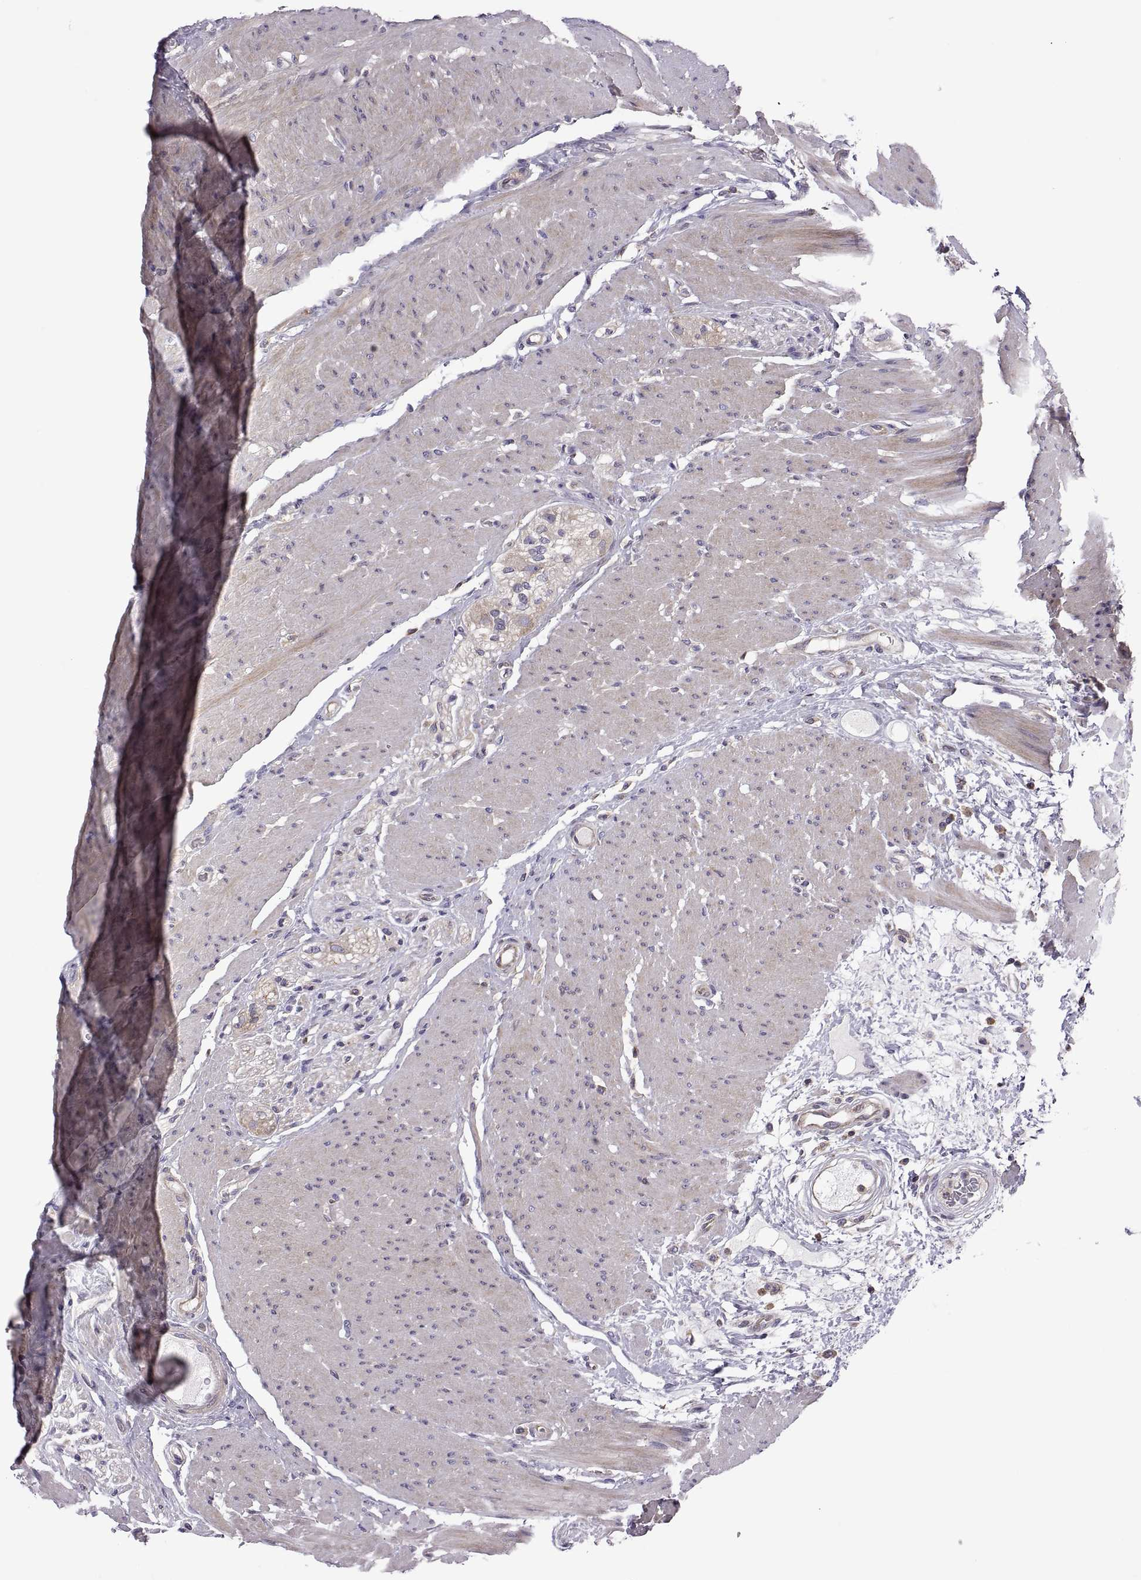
{"staining": {"intensity": "weak", "quantity": ">75%", "location": "cytoplasmic/membranous"}, "tissue": "colon", "cell_type": "Endothelial cells", "image_type": "normal", "snomed": [{"axis": "morphology", "description": "Normal tissue, NOS"}, {"axis": "topography", "description": "Colon"}], "caption": "A histopathology image of human colon stained for a protein reveals weak cytoplasmic/membranous brown staining in endothelial cells. (IHC, brightfield microscopy, high magnification).", "gene": "SPATA32", "patient": {"sex": "female", "age": 65}}